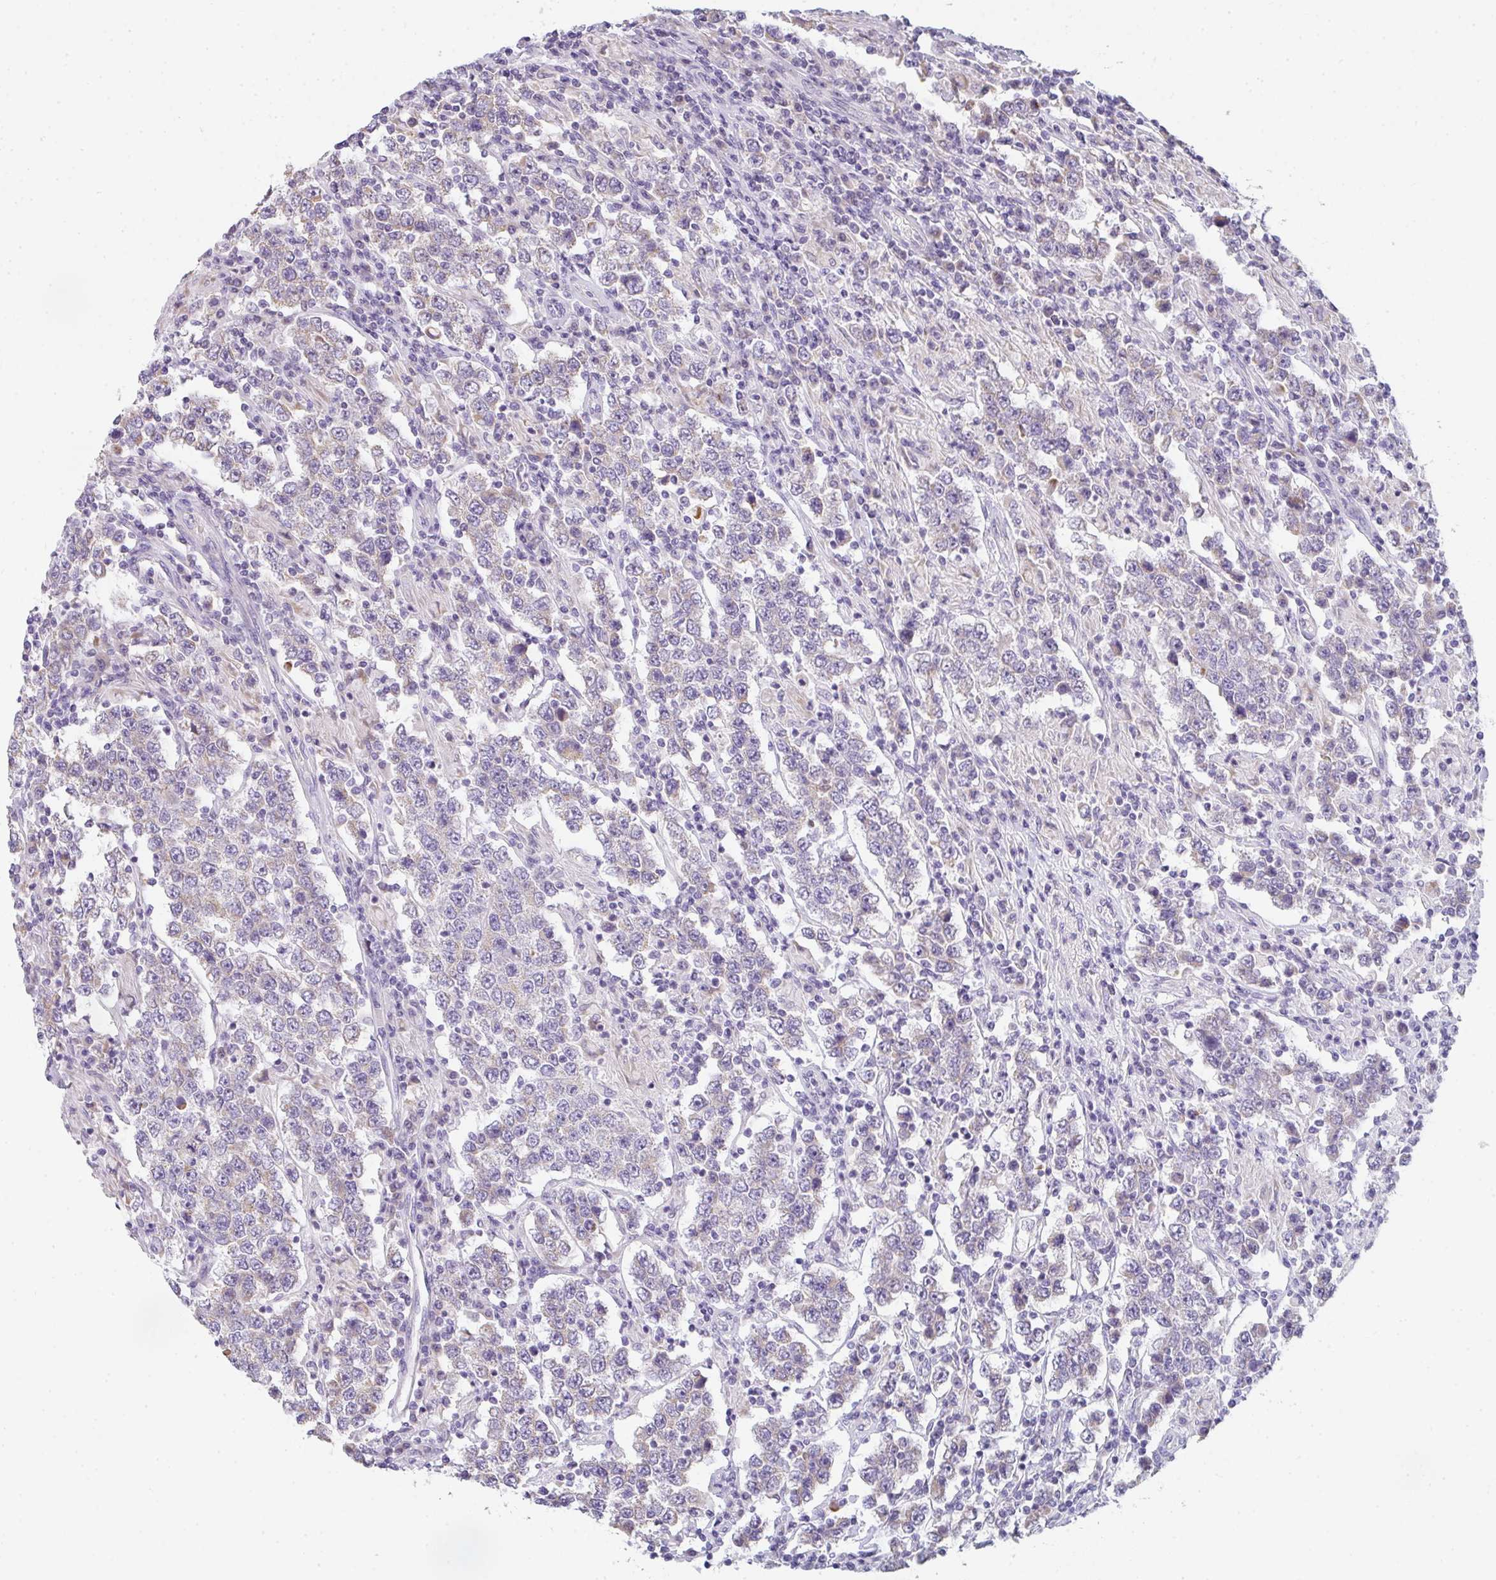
{"staining": {"intensity": "weak", "quantity": "25%-75%", "location": "cytoplasmic/membranous"}, "tissue": "testis cancer", "cell_type": "Tumor cells", "image_type": "cancer", "snomed": [{"axis": "morphology", "description": "Normal tissue, NOS"}, {"axis": "morphology", "description": "Urothelial carcinoma, High grade"}, {"axis": "morphology", "description": "Seminoma, NOS"}, {"axis": "morphology", "description": "Carcinoma, Embryonal, NOS"}, {"axis": "topography", "description": "Urinary bladder"}, {"axis": "topography", "description": "Testis"}], "caption": "Human embryonal carcinoma (testis) stained with a brown dye exhibits weak cytoplasmic/membranous positive positivity in approximately 25%-75% of tumor cells.", "gene": "CACNA1S", "patient": {"sex": "male", "age": 41}}